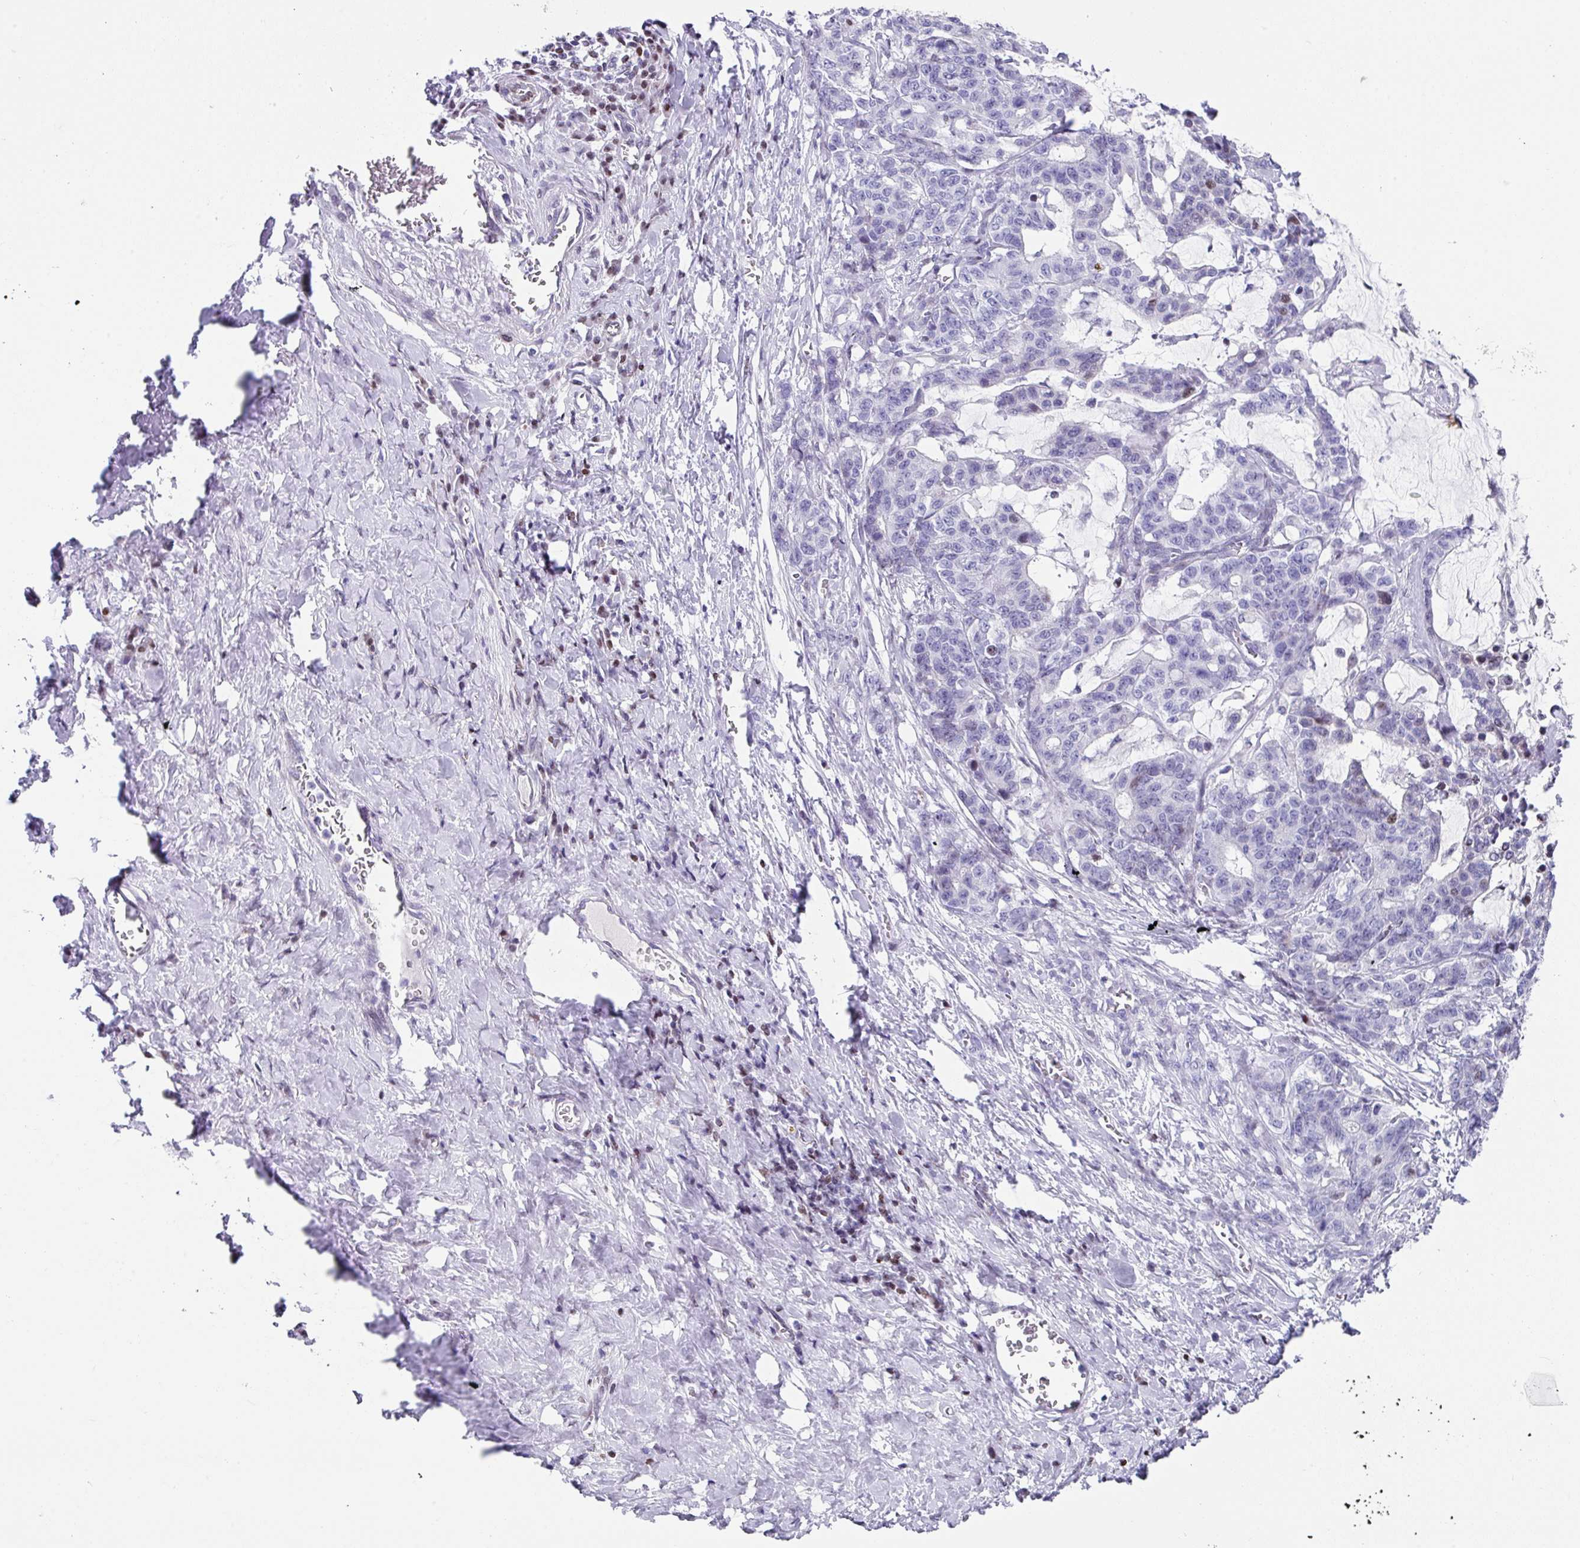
{"staining": {"intensity": "negative", "quantity": "none", "location": "none"}, "tissue": "stomach cancer", "cell_type": "Tumor cells", "image_type": "cancer", "snomed": [{"axis": "morphology", "description": "Normal tissue, NOS"}, {"axis": "morphology", "description": "Adenocarcinoma, NOS"}, {"axis": "topography", "description": "Stomach"}], "caption": "A photomicrograph of human stomach adenocarcinoma is negative for staining in tumor cells. Nuclei are stained in blue.", "gene": "TCF3", "patient": {"sex": "female", "age": 64}}